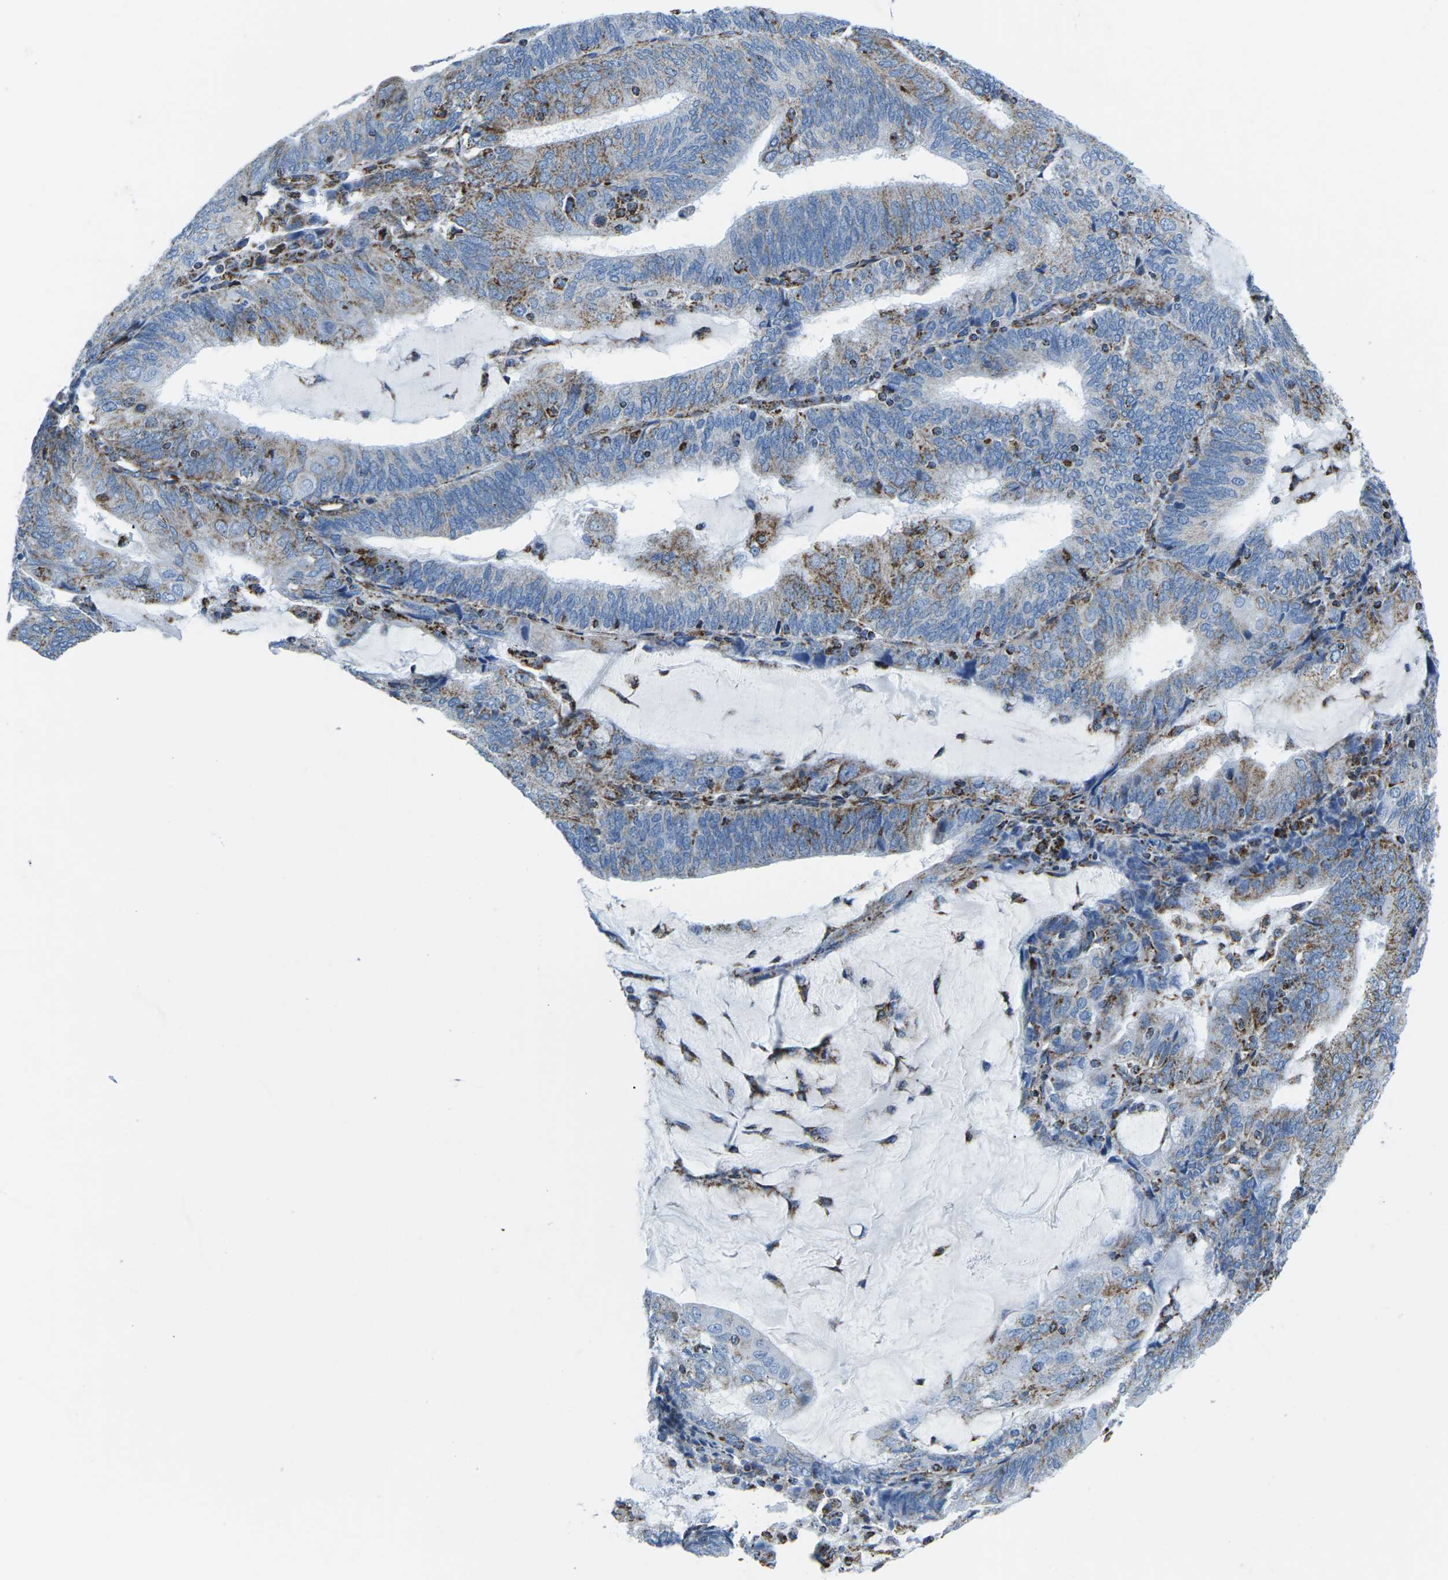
{"staining": {"intensity": "moderate", "quantity": "25%-75%", "location": "cytoplasmic/membranous"}, "tissue": "endometrial cancer", "cell_type": "Tumor cells", "image_type": "cancer", "snomed": [{"axis": "morphology", "description": "Adenocarcinoma, NOS"}, {"axis": "topography", "description": "Endometrium"}], "caption": "This is a micrograph of immunohistochemistry staining of endometrial adenocarcinoma, which shows moderate staining in the cytoplasmic/membranous of tumor cells.", "gene": "COX6C", "patient": {"sex": "female", "age": 81}}